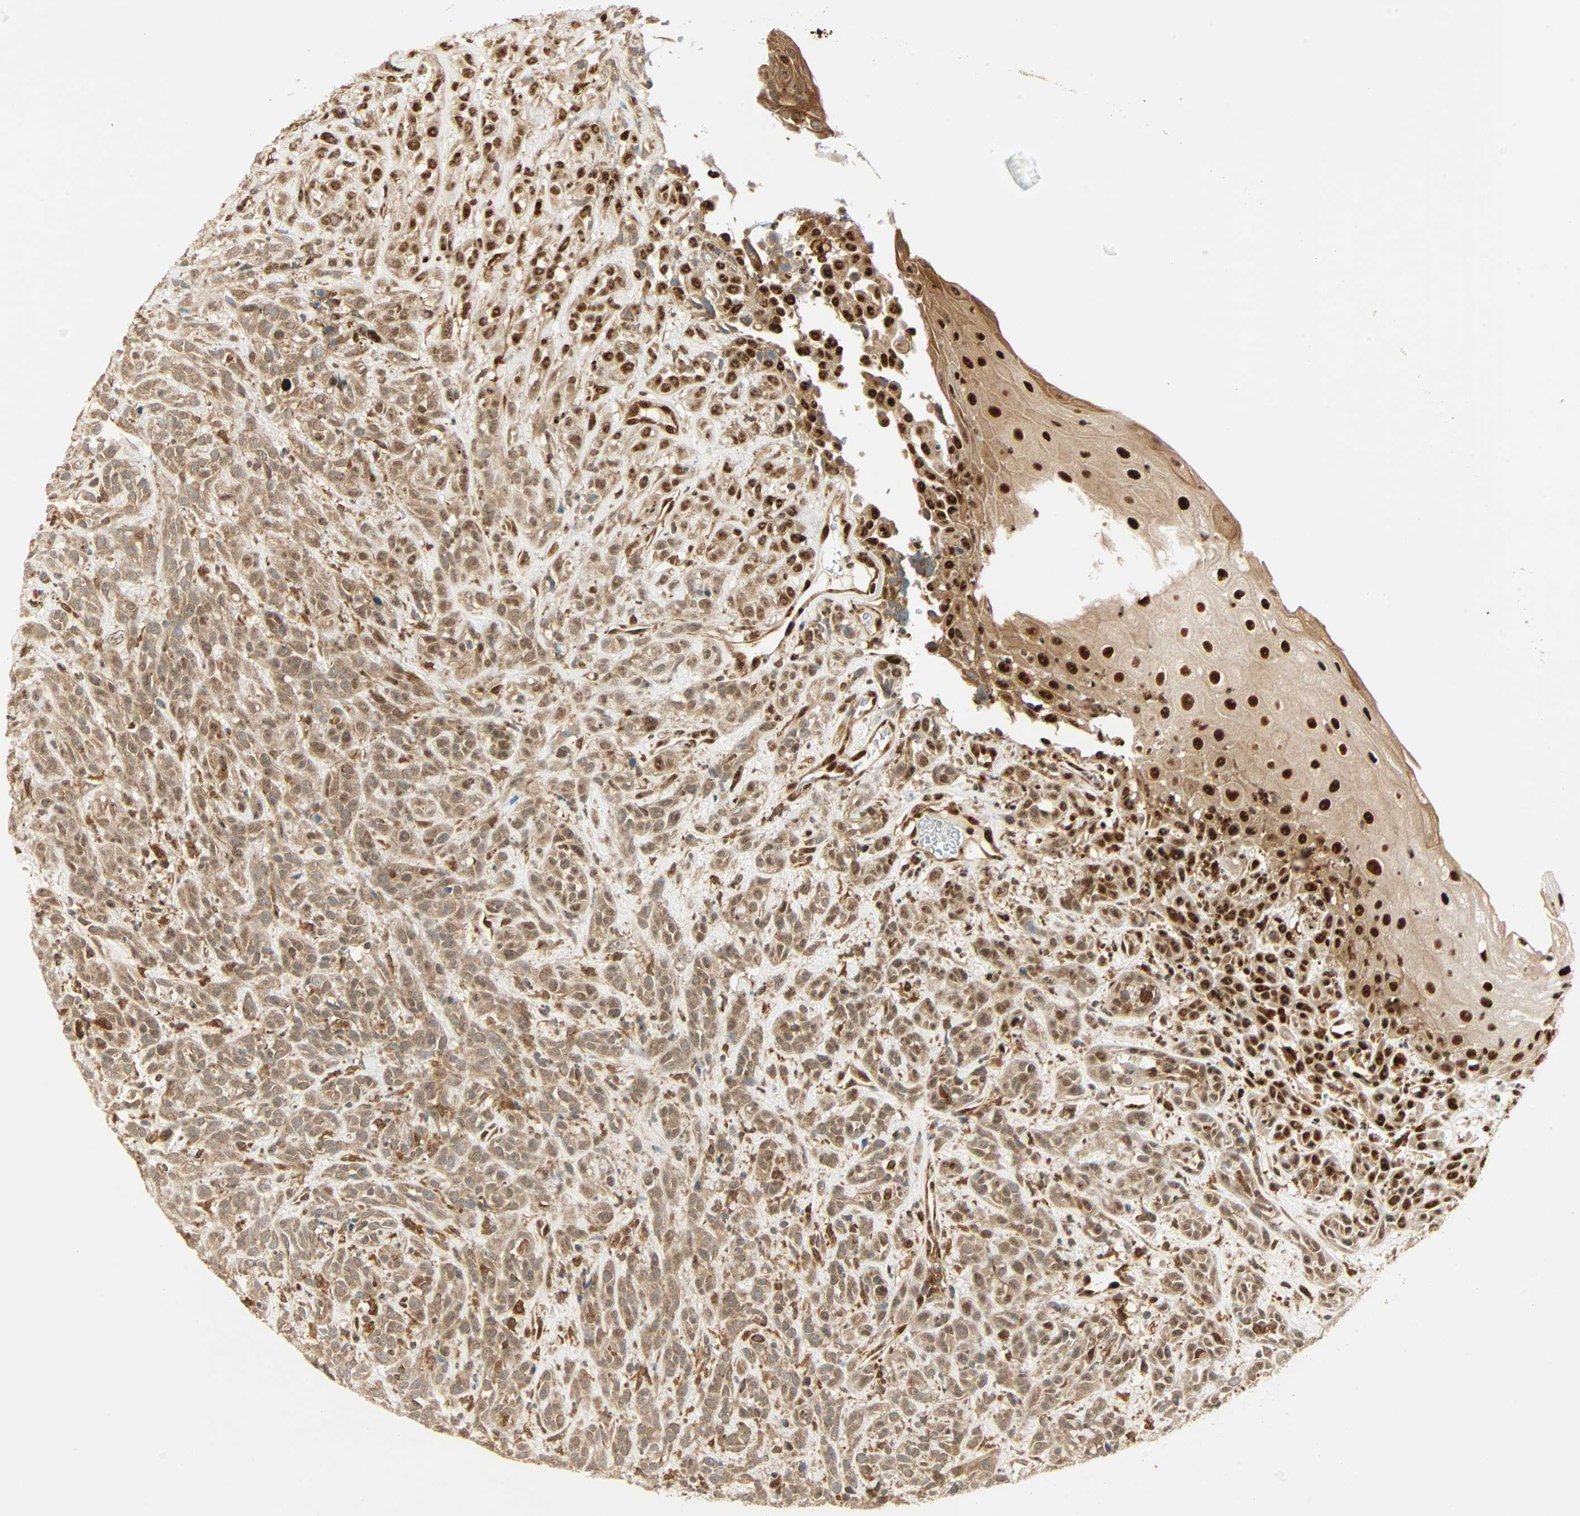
{"staining": {"intensity": "strong", "quantity": ">75%", "location": "cytoplasmic/membranous,nuclear"}, "tissue": "head and neck cancer", "cell_type": "Tumor cells", "image_type": "cancer", "snomed": [{"axis": "morphology", "description": "Normal tissue, NOS"}, {"axis": "morphology", "description": "Squamous cell carcinoma, NOS"}, {"axis": "topography", "description": "Cartilage tissue"}, {"axis": "topography", "description": "Head-Neck"}], "caption": "A micrograph of human head and neck cancer stained for a protein exhibits strong cytoplasmic/membranous and nuclear brown staining in tumor cells.", "gene": "PNPLA6", "patient": {"sex": "male", "age": 62}}